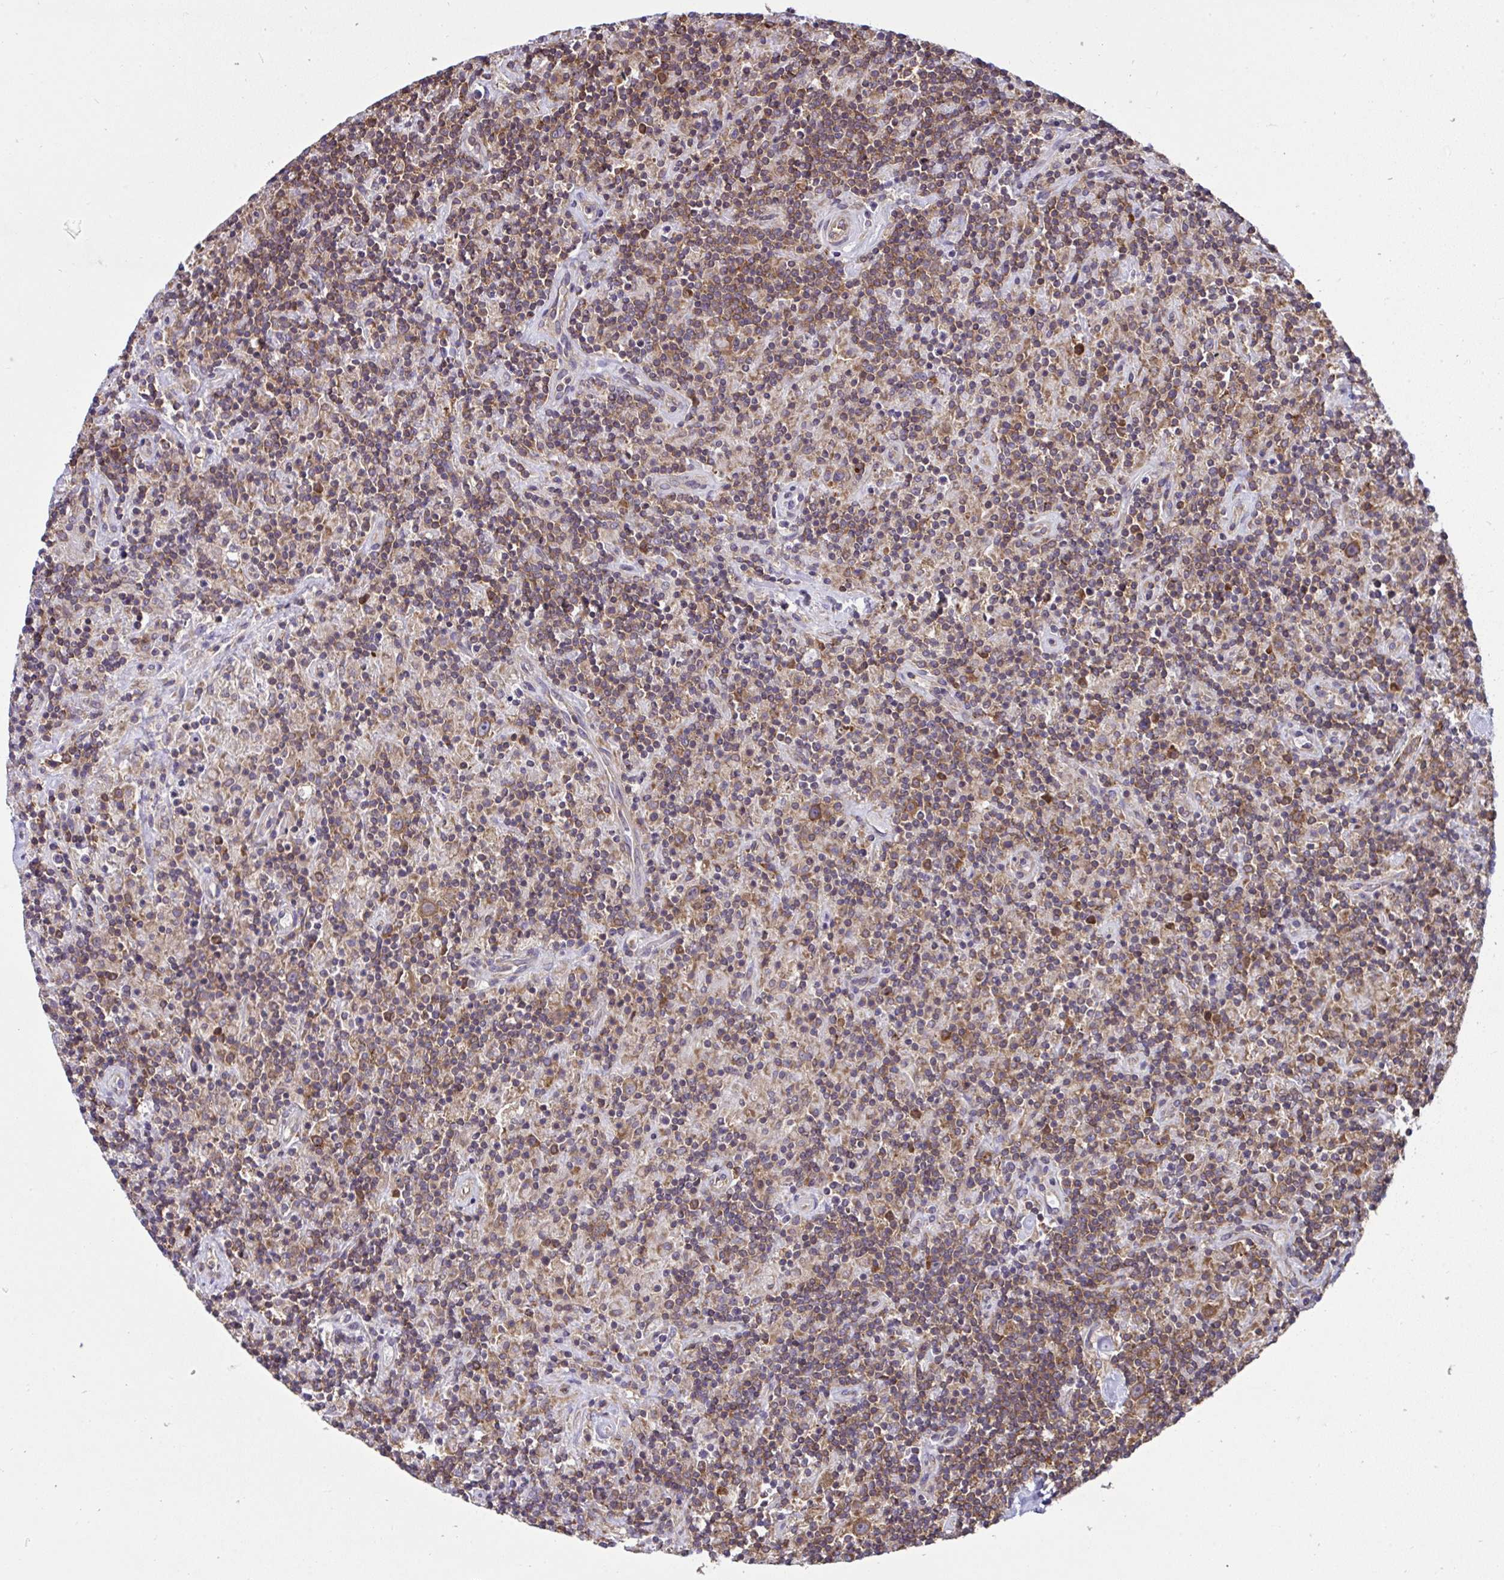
{"staining": {"intensity": "moderate", "quantity": ">75%", "location": "cytoplasmic/membranous"}, "tissue": "lymphoma", "cell_type": "Tumor cells", "image_type": "cancer", "snomed": [{"axis": "morphology", "description": "Hodgkin's disease, NOS"}, {"axis": "topography", "description": "Lymph node"}], "caption": "Protein staining by immunohistochemistry (IHC) demonstrates moderate cytoplasmic/membranous positivity in approximately >75% of tumor cells in Hodgkin's disease. Immunohistochemistry (ihc) stains the protein of interest in brown and the nuclei are stained blue.", "gene": "RPS7", "patient": {"sex": "male", "age": 70}}